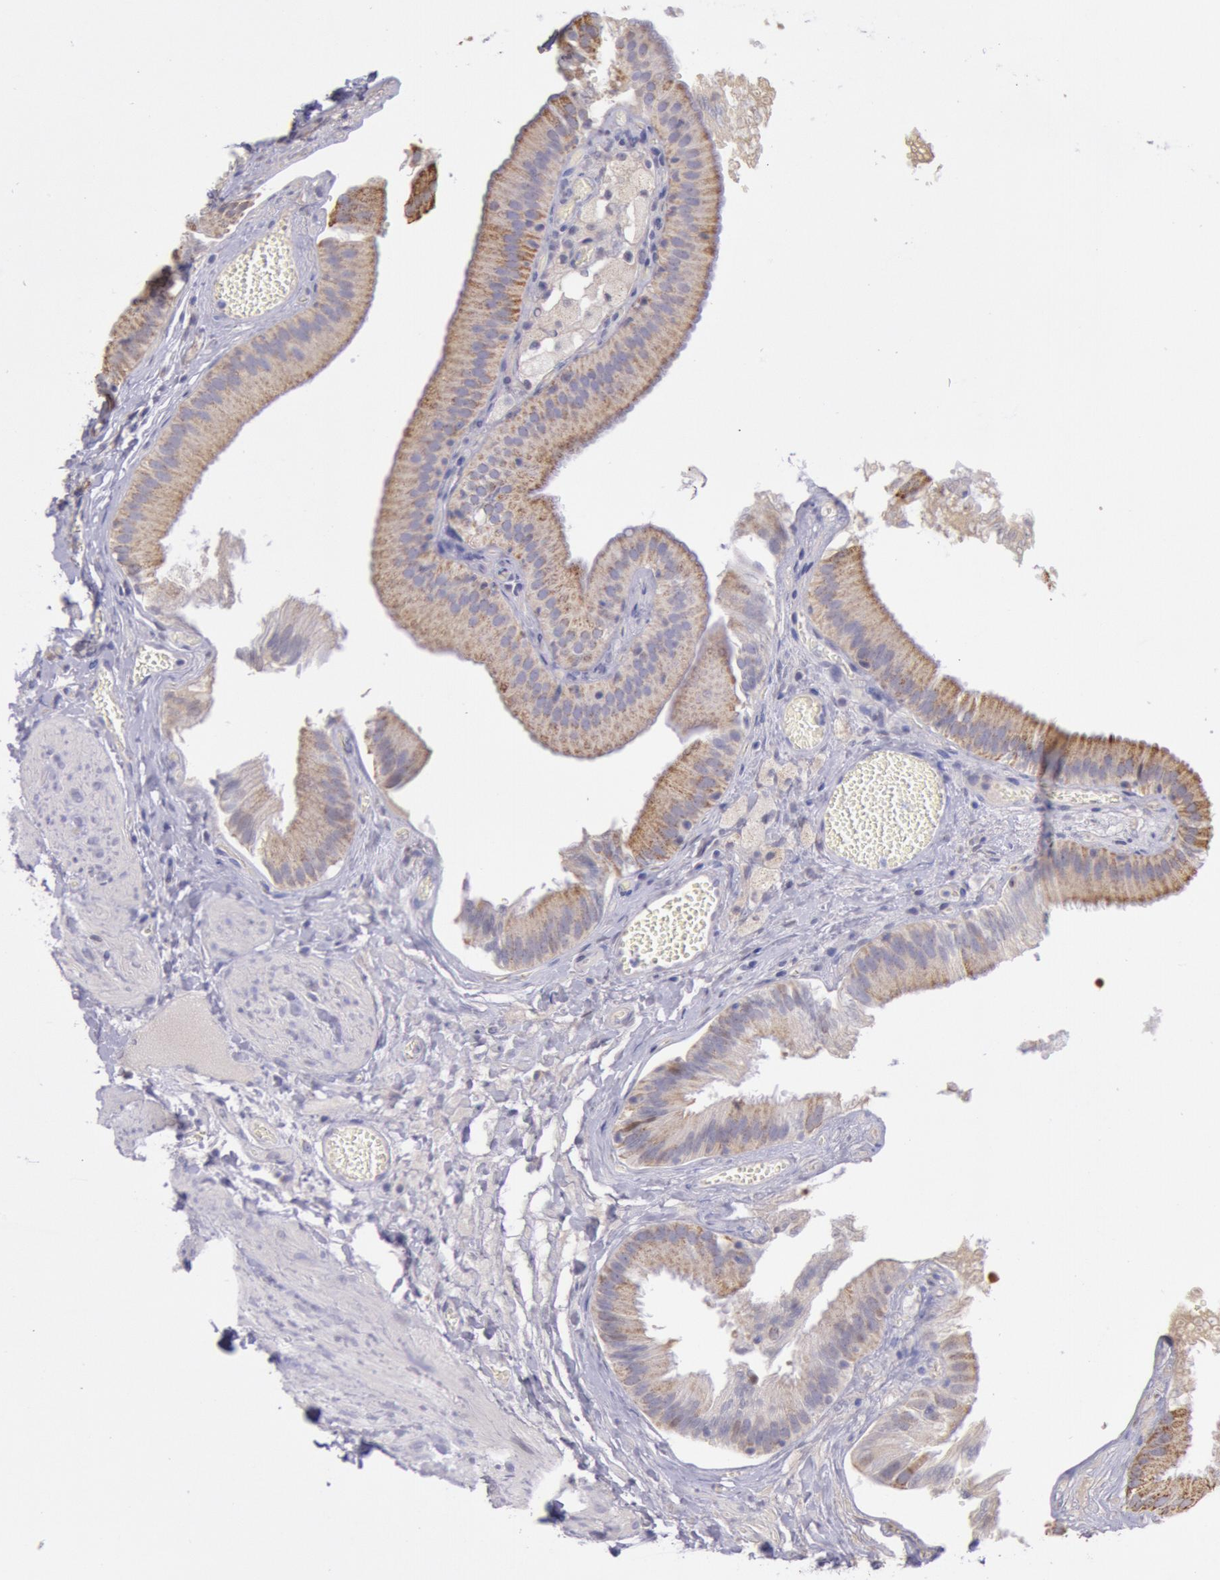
{"staining": {"intensity": "moderate", "quantity": ">75%", "location": "cytoplasmic/membranous"}, "tissue": "gallbladder", "cell_type": "Glandular cells", "image_type": "normal", "snomed": [{"axis": "morphology", "description": "Normal tissue, NOS"}, {"axis": "topography", "description": "Gallbladder"}], "caption": "Protein staining shows moderate cytoplasmic/membranous positivity in about >75% of glandular cells in unremarkable gallbladder. The staining was performed using DAB (3,3'-diaminobenzidine), with brown indicating positive protein expression. Nuclei are stained blue with hematoxylin.", "gene": "FRMD6", "patient": {"sex": "female", "age": 24}}